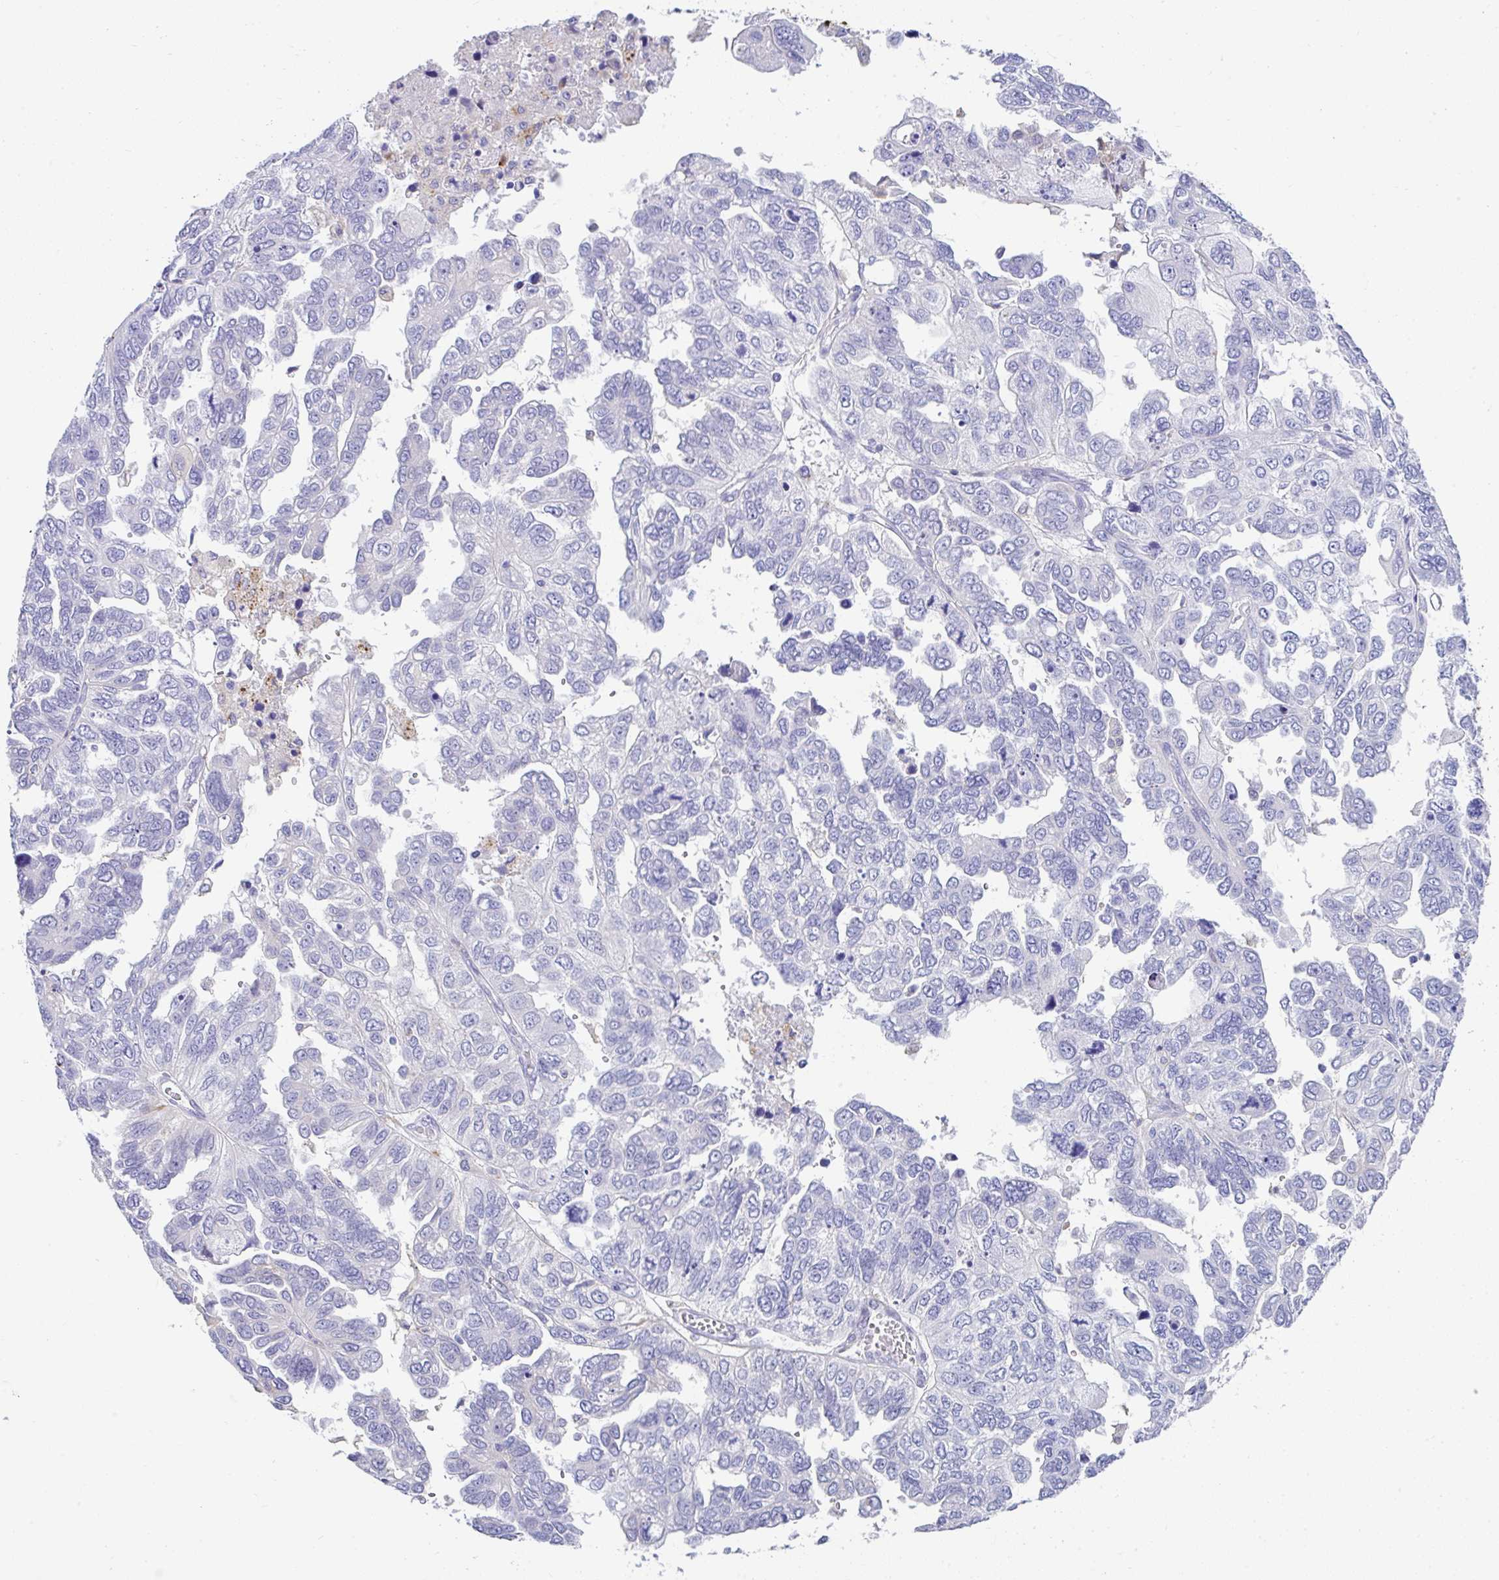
{"staining": {"intensity": "negative", "quantity": "none", "location": "none"}, "tissue": "ovarian cancer", "cell_type": "Tumor cells", "image_type": "cancer", "snomed": [{"axis": "morphology", "description": "Cystadenocarcinoma, serous, NOS"}, {"axis": "topography", "description": "Ovary"}], "caption": "The immunohistochemistry micrograph has no significant expression in tumor cells of ovarian cancer tissue.", "gene": "ZNF33A", "patient": {"sex": "female", "age": 53}}